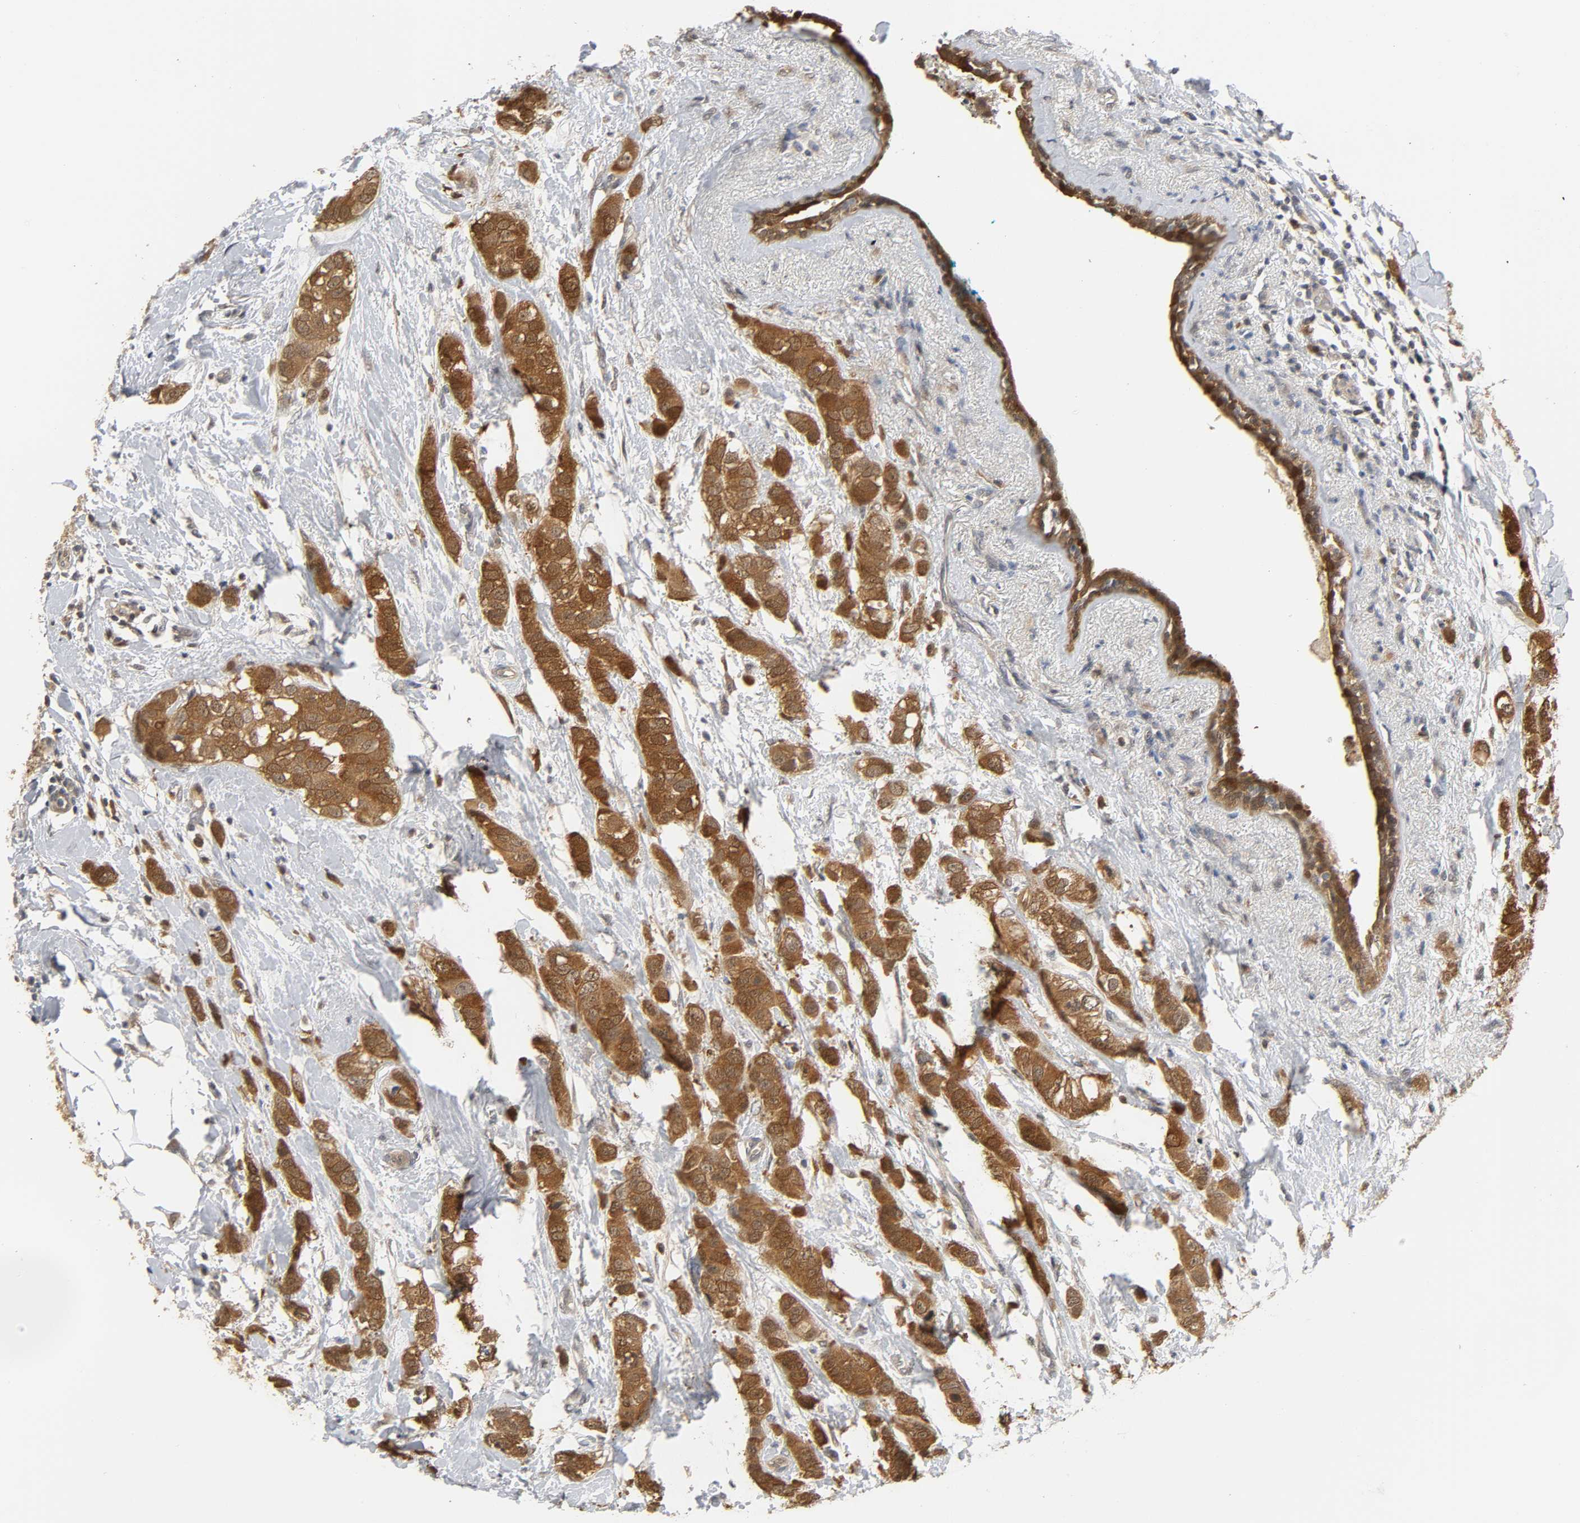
{"staining": {"intensity": "strong", "quantity": ">75%", "location": "cytoplasmic/membranous"}, "tissue": "breast cancer", "cell_type": "Tumor cells", "image_type": "cancer", "snomed": [{"axis": "morphology", "description": "Normal tissue, NOS"}, {"axis": "morphology", "description": "Duct carcinoma"}, {"axis": "topography", "description": "Breast"}], "caption": "An image of invasive ductal carcinoma (breast) stained for a protein exhibits strong cytoplasmic/membranous brown staining in tumor cells.", "gene": "MIF", "patient": {"sex": "female", "age": 50}}